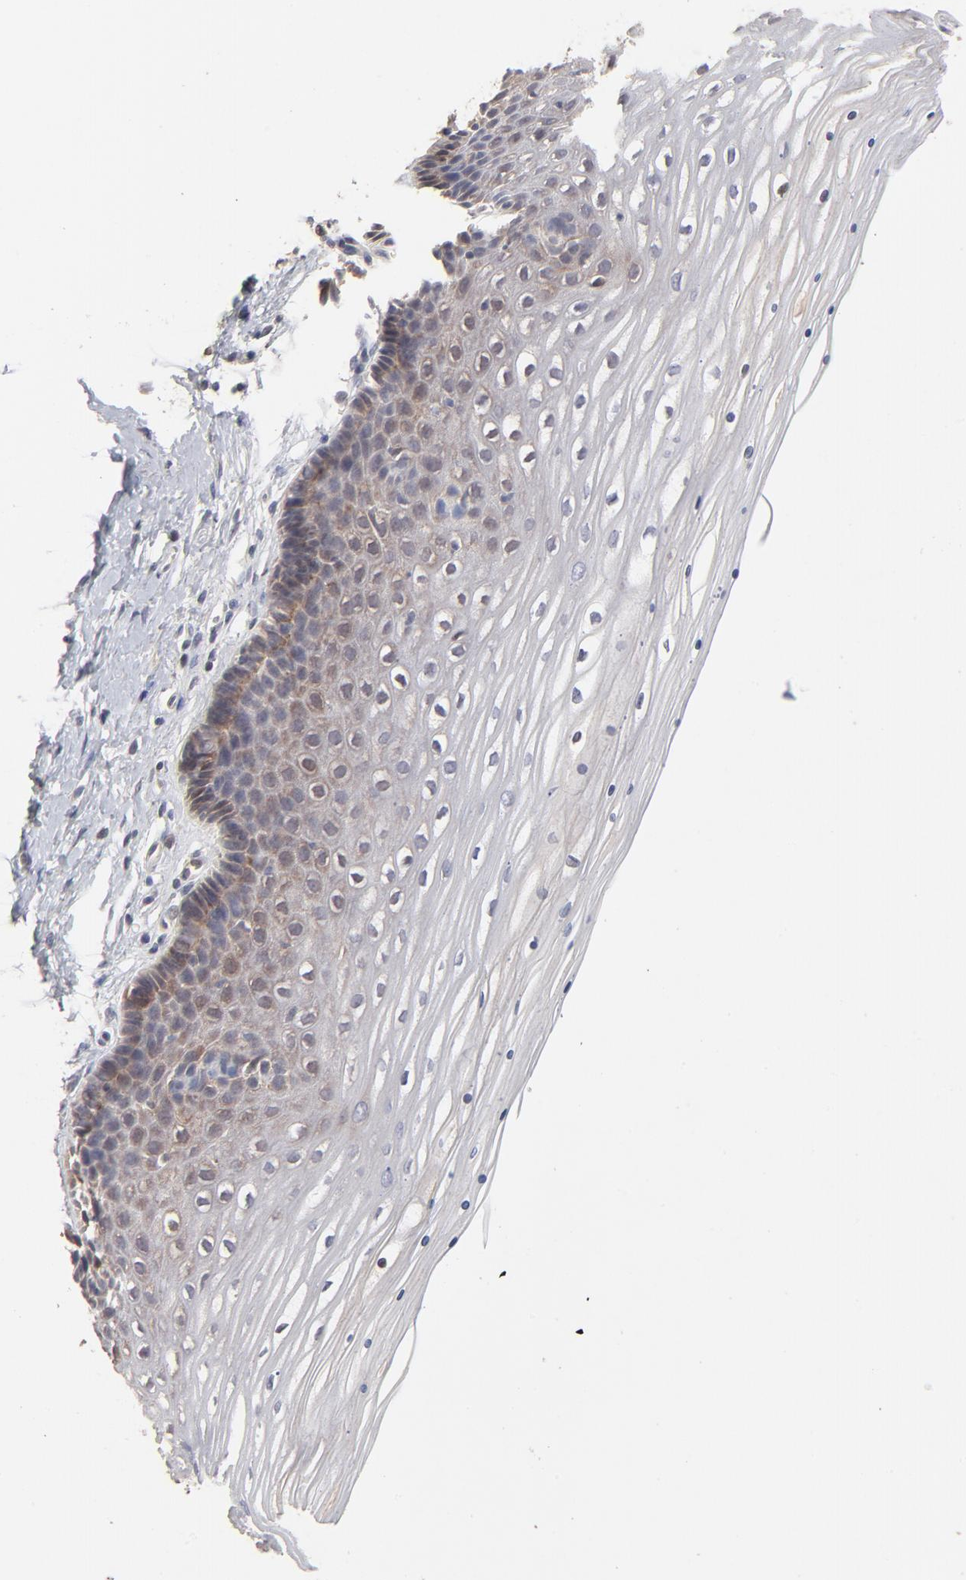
{"staining": {"intensity": "moderate", "quantity": ">75%", "location": "cytoplasmic/membranous"}, "tissue": "cervix", "cell_type": "Glandular cells", "image_type": "normal", "snomed": [{"axis": "morphology", "description": "Normal tissue, NOS"}, {"axis": "topography", "description": "Cervix"}], "caption": "Protein analysis of benign cervix exhibits moderate cytoplasmic/membranous expression in approximately >75% of glandular cells. (DAB IHC, brown staining for protein, blue staining for nuclei).", "gene": "IVNS1ABP", "patient": {"sex": "female", "age": 39}}